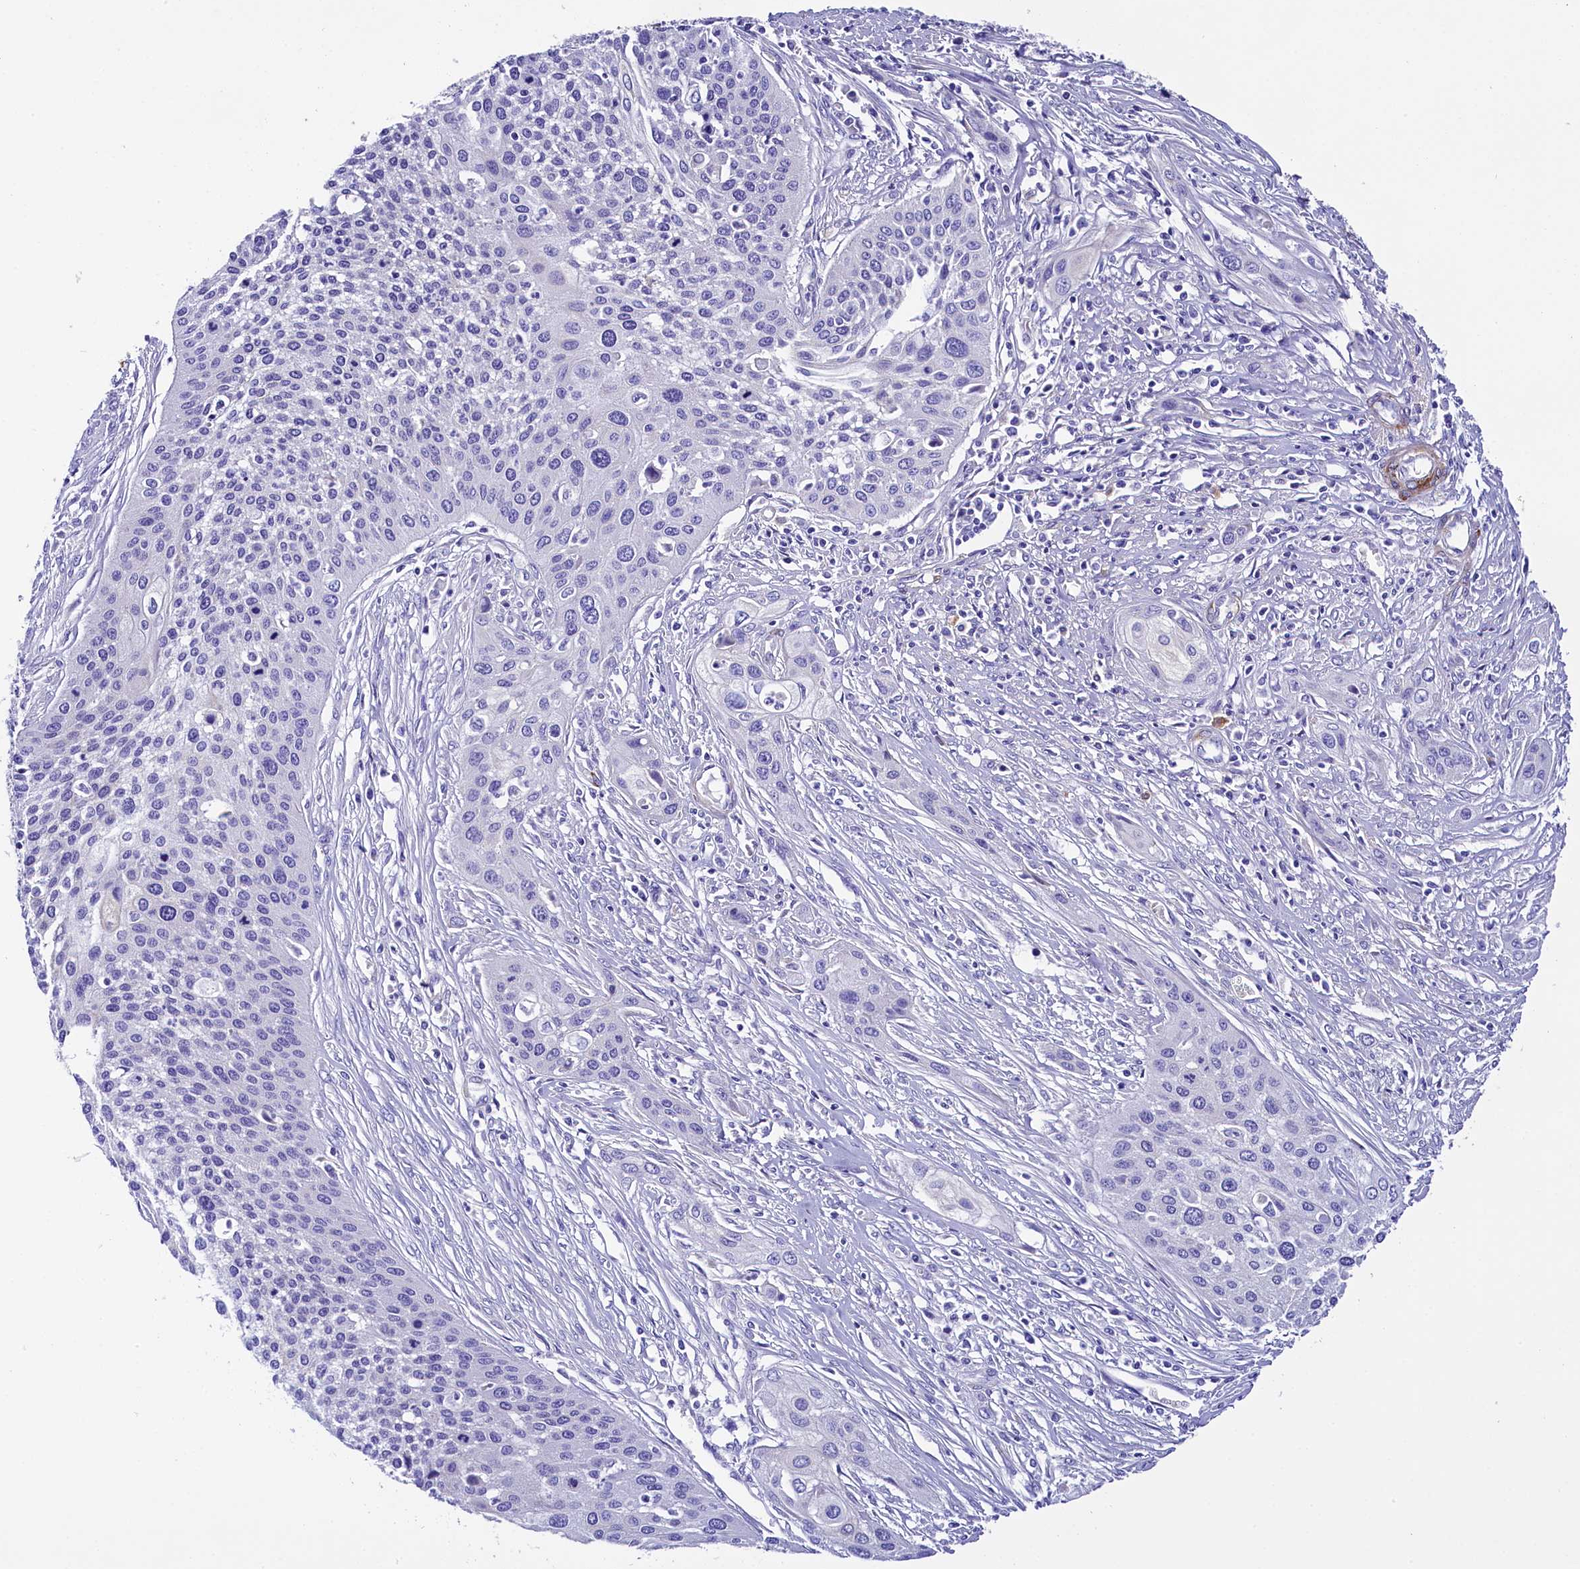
{"staining": {"intensity": "negative", "quantity": "none", "location": "none"}, "tissue": "cervical cancer", "cell_type": "Tumor cells", "image_type": "cancer", "snomed": [{"axis": "morphology", "description": "Squamous cell carcinoma, NOS"}, {"axis": "topography", "description": "Cervix"}], "caption": "Photomicrograph shows no significant protein expression in tumor cells of cervical cancer.", "gene": "SOD3", "patient": {"sex": "female", "age": 34}}